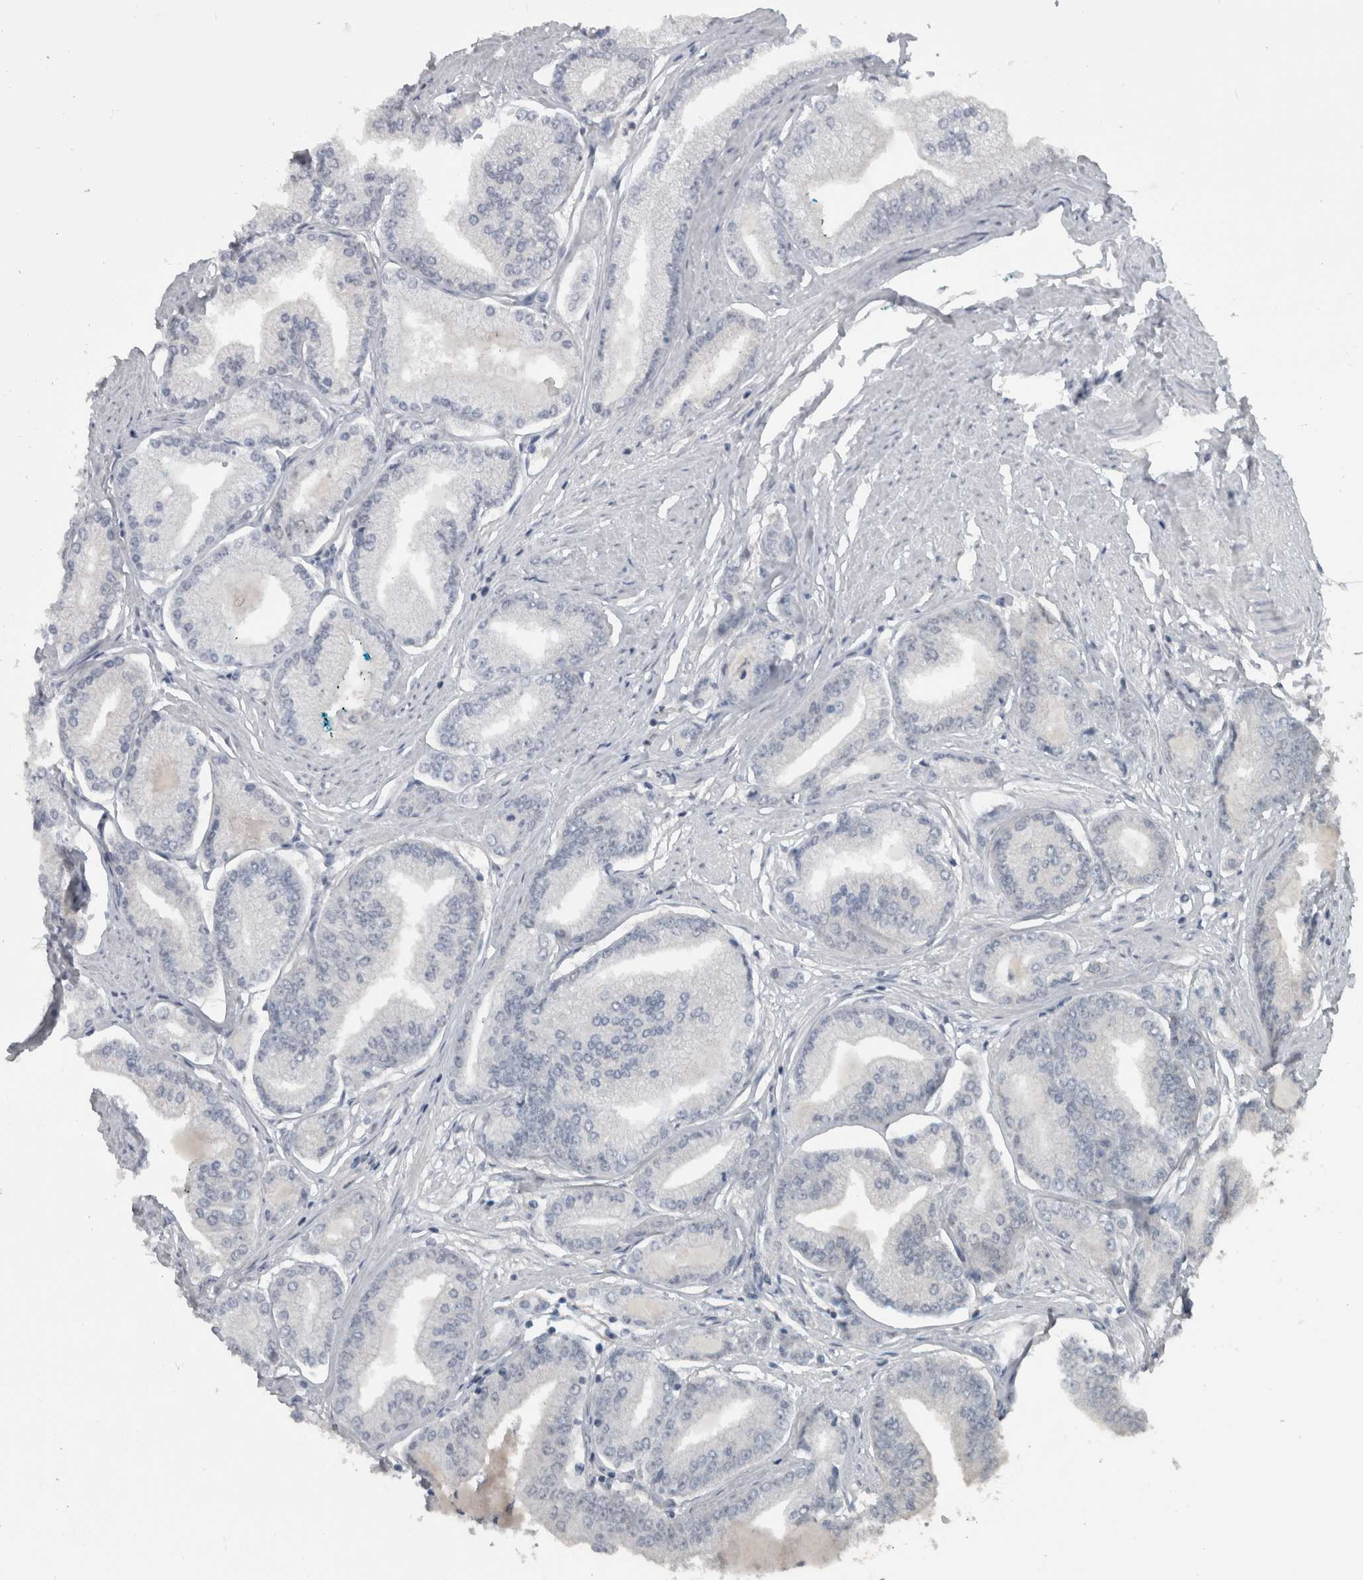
{"staining": {"intensity": "negative", "quantity": "none", "location": "none"}, "tissue": "prostate cancer", "cell_type": "Tumor cells", "image_type": "cancer", "snomed": [{"axis": "morphology", "description": "Adenocarcinoma, Low grade"}, {"axis": "topography", "description": "Prostate"}], "caption": "Adenocarcinoma (low-grade) (prostate) stained for a protein using IHC shows no staining tumor cells.", "gene": "ZBTB21", "patient": {"sex": "male", "age": 52}}